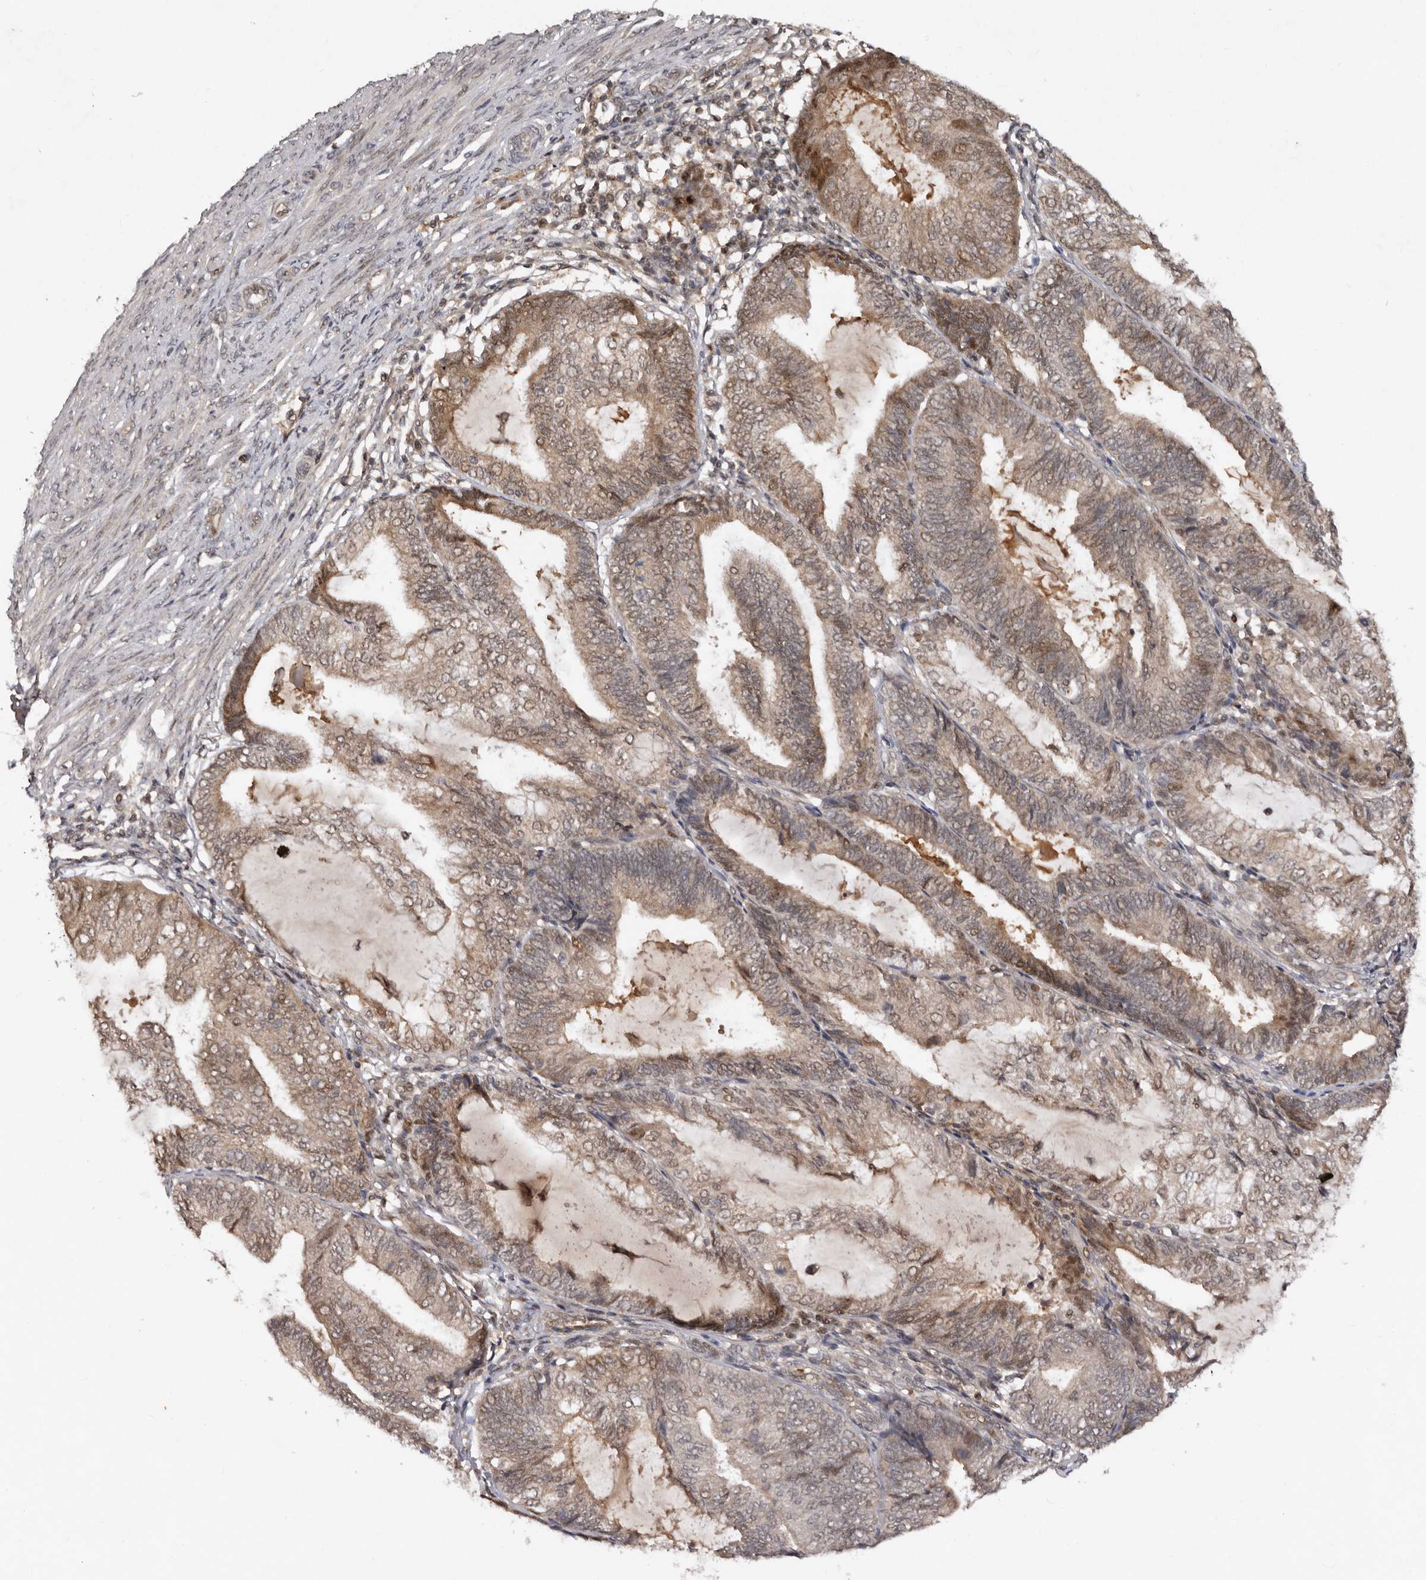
{"staining": {"intensity": "moderate", "quantity": ">75%", "location": "cytoplasmic/membranous"}, "tissue": "endometrial cancer", "cell_type": "Tumor cells", "image_type": "cancer", "snomed": [{"axis": "morphology", "description": "Adenocarcinoma, NOS"}, {"axis": "topography", "description": "Endometrium"}], "caption": "Endometrial cancer was stained to show a protein in brown. There is medium levels of moderate cytoplasmic/membranous expression in approximately >75% of tumor cells. The staining was performed using DAB, with brown indicating positive protein expression. Nuclei are stained blue with hematoxylin.", "gene": "ABL1", "patient": {"sex": "female", "age": 81}}